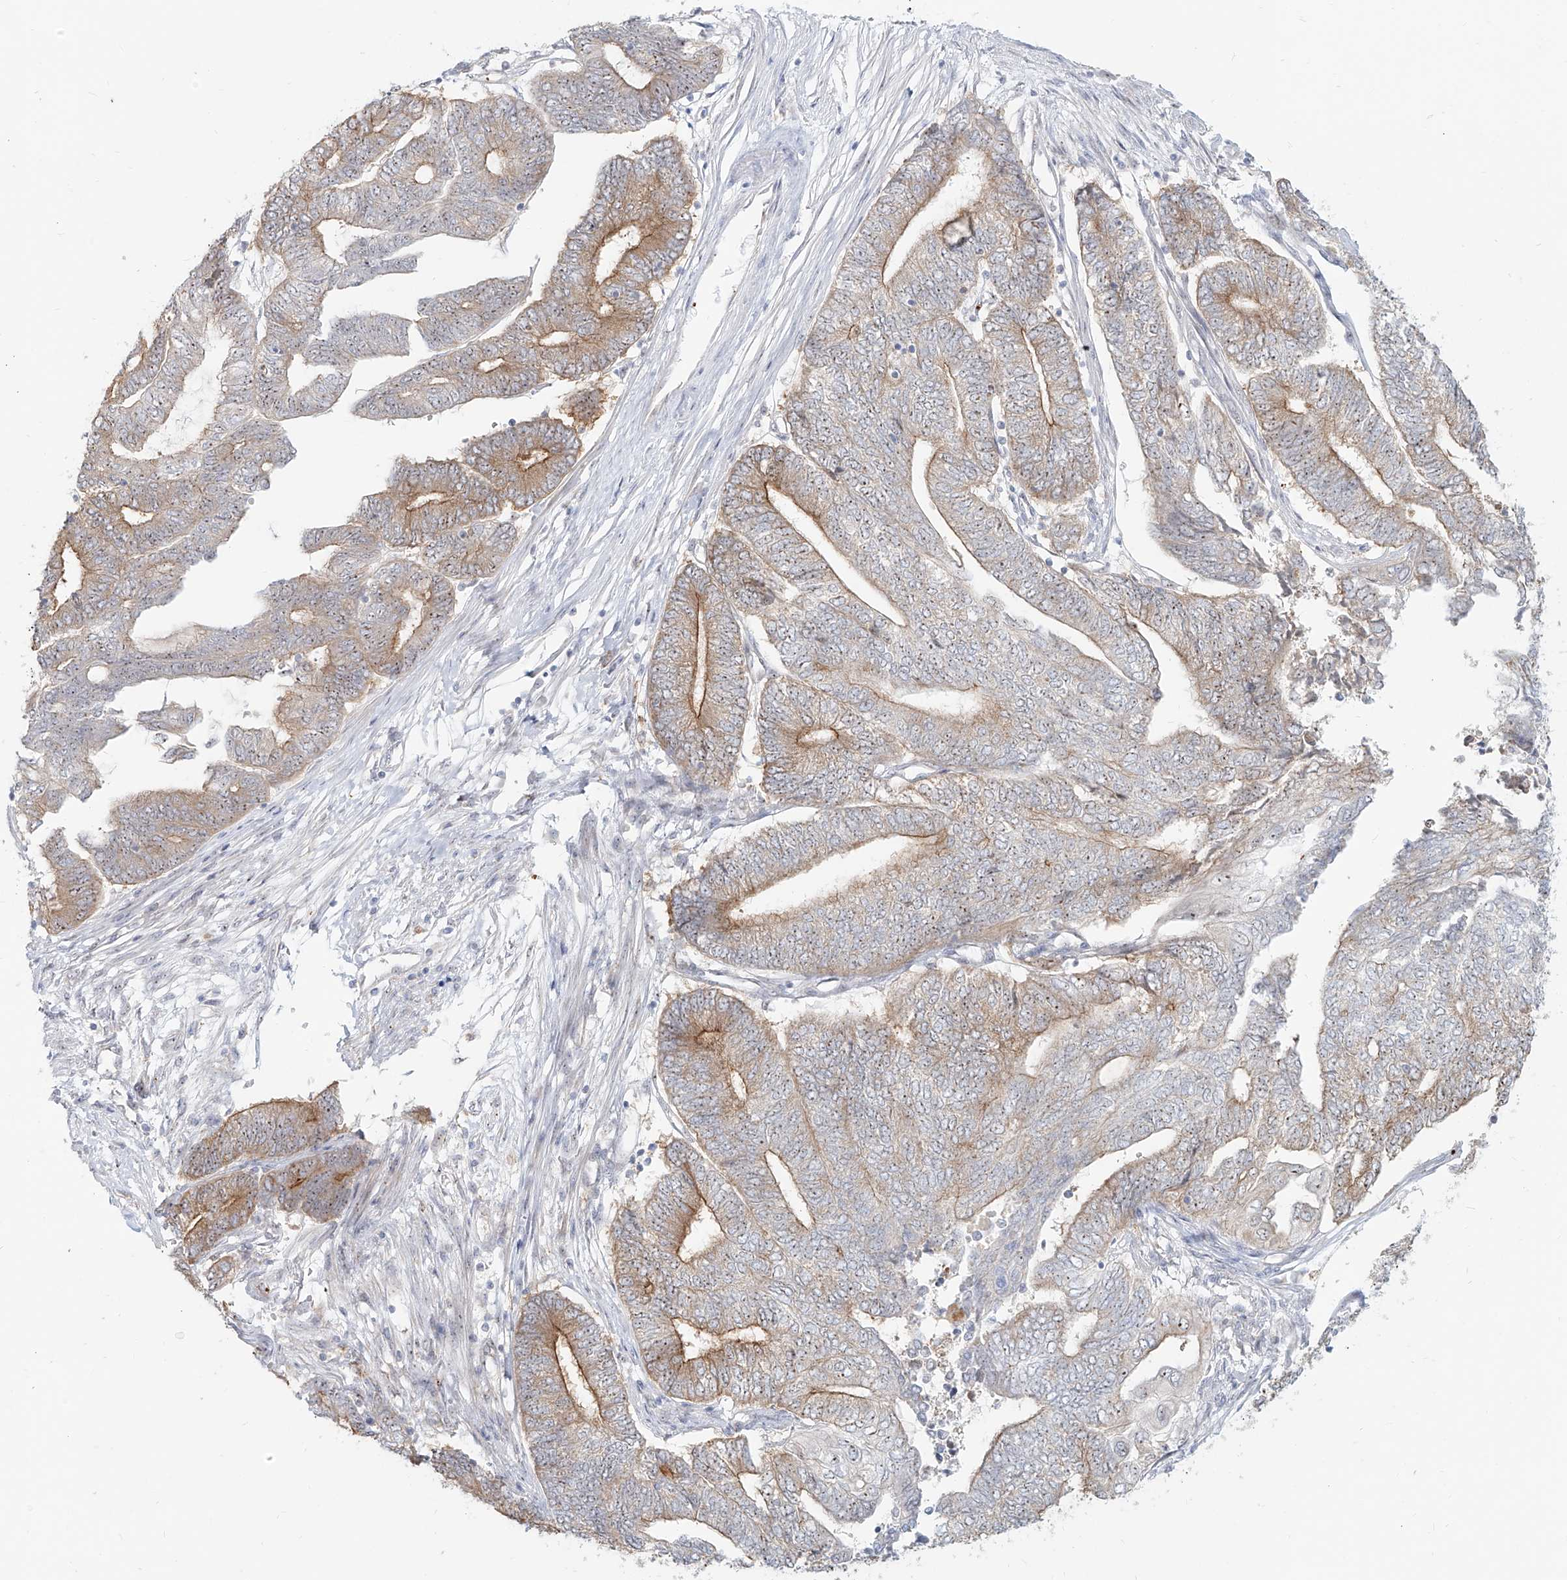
{"staining": {"intensity": "moderate", "quantity": ">75%", "location": "cytoplasmic/membranous,nuclear"}, "tissue": "endometrial cancer", "cell_type": "Tumor cells", "image_type": "cancer", "snomed": [{"axis": "morphology", "description": "Adenocarcinoma, NOS"}, {"axis": "topography", "description": "Uterus"}, {"axis": "topography", "description": "Endometrium"}], "caption": "DAB (3,3'-diaminobenzidine) immunohistochemical staining of adenocarcinoma (endometrial) demonstrates moderate cytoplasmic/membranous and nuclear protein expression in approximately >75% of tumor cells. The protein is shown in brown color, while the nuclei are stained blue.", "gene": "BYSL", "patient": {"sex": "female", "age": 70}}